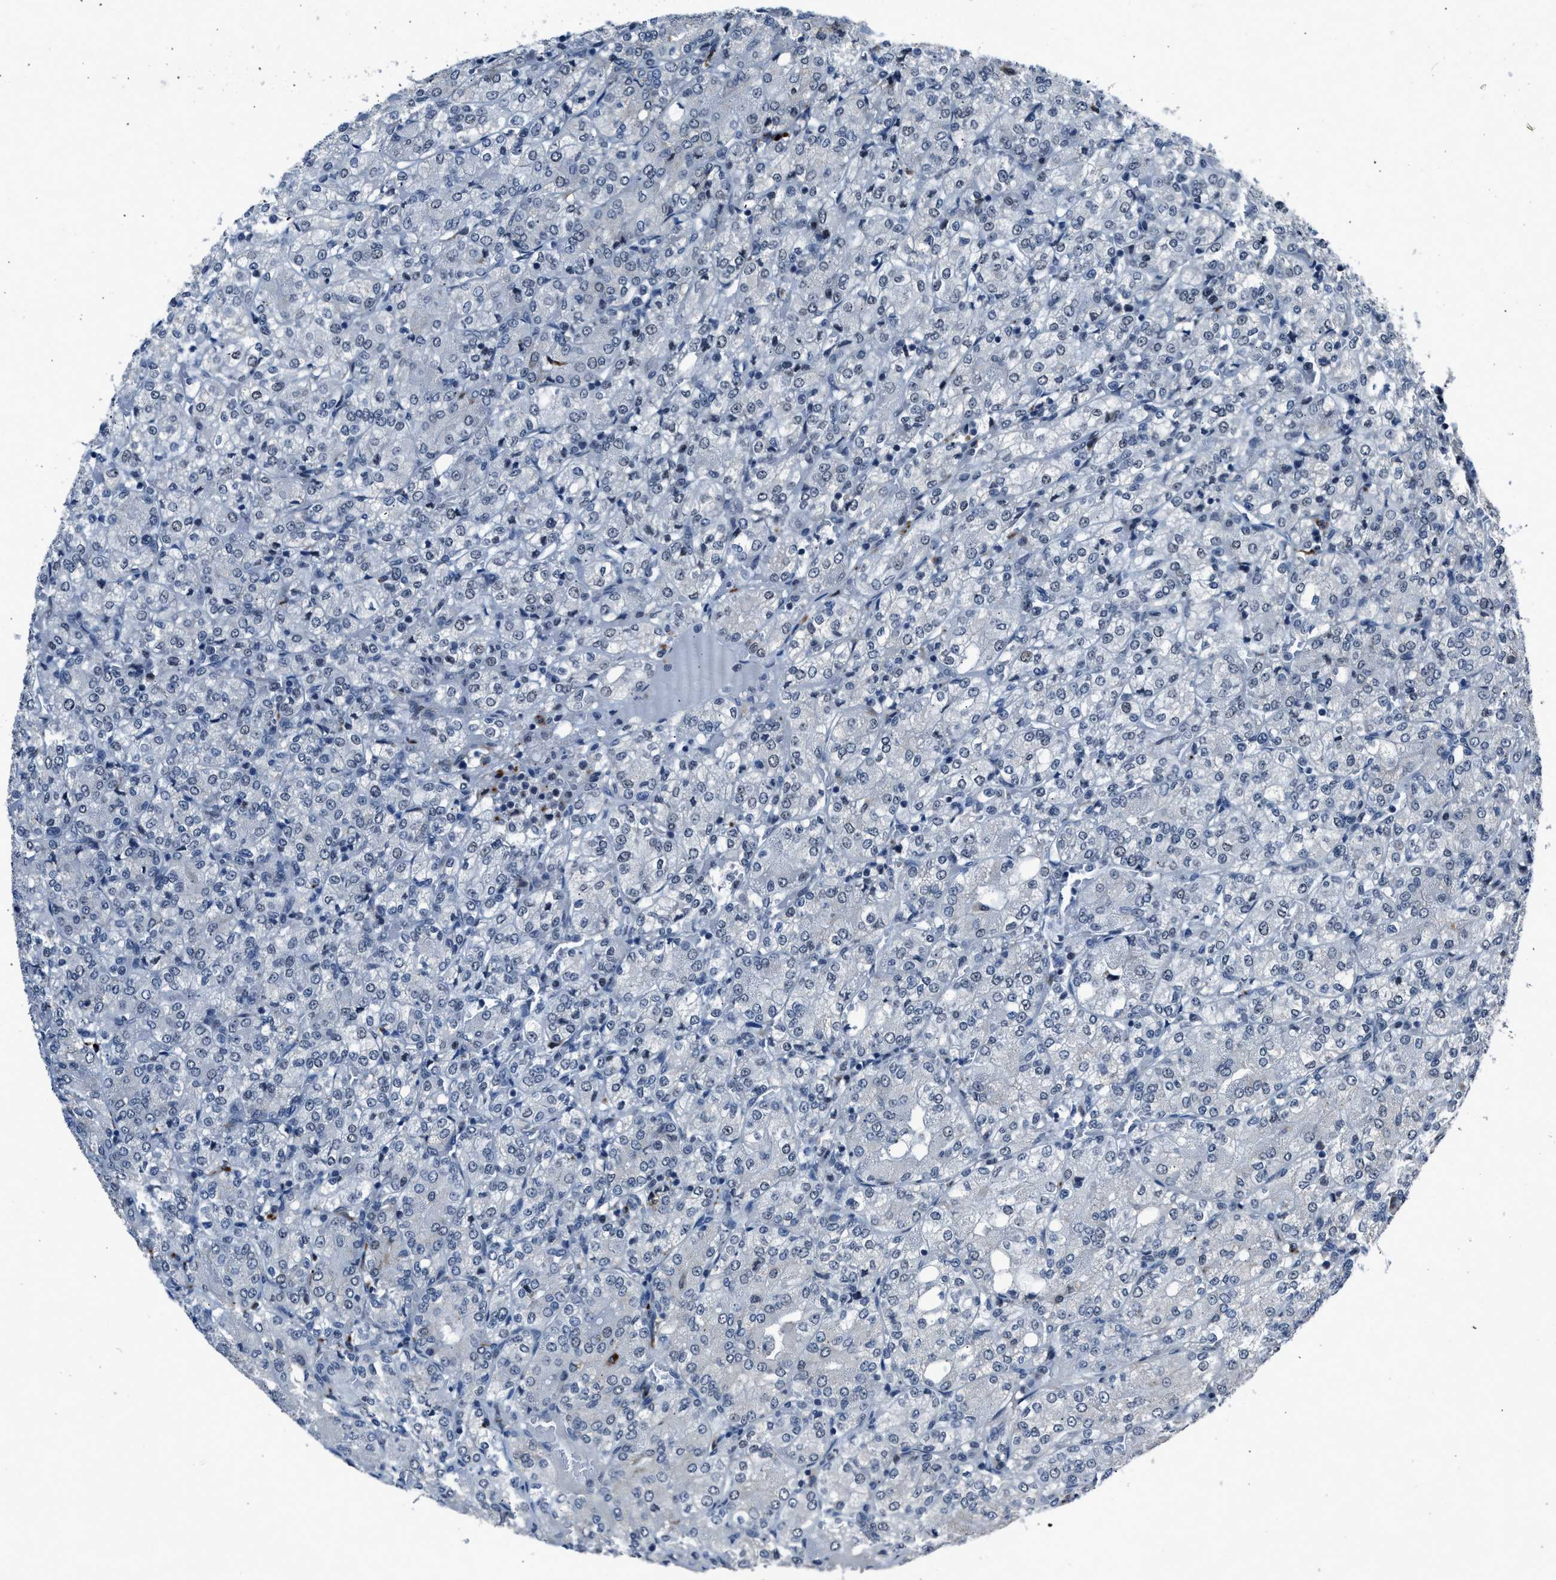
{"staining": {"intensity": "negative", "quantity": "none", "location": "none"}, "tissue": "renal cancer", "cell_type": "Tumor cells", "image_type": "cancer", "snomed": [{"axis": "morphology", "description": "Adenocarcinoma, NOS"}, {"axis": "topography", "description": "Kidney"}], "caption": "Immunohistochemistry image of renal cancer stained for a protein (brown), which demonstrates no positivity in tumor cells.", "gene": "ADCY1", "patient": {"sex": "male", "age": 77}}